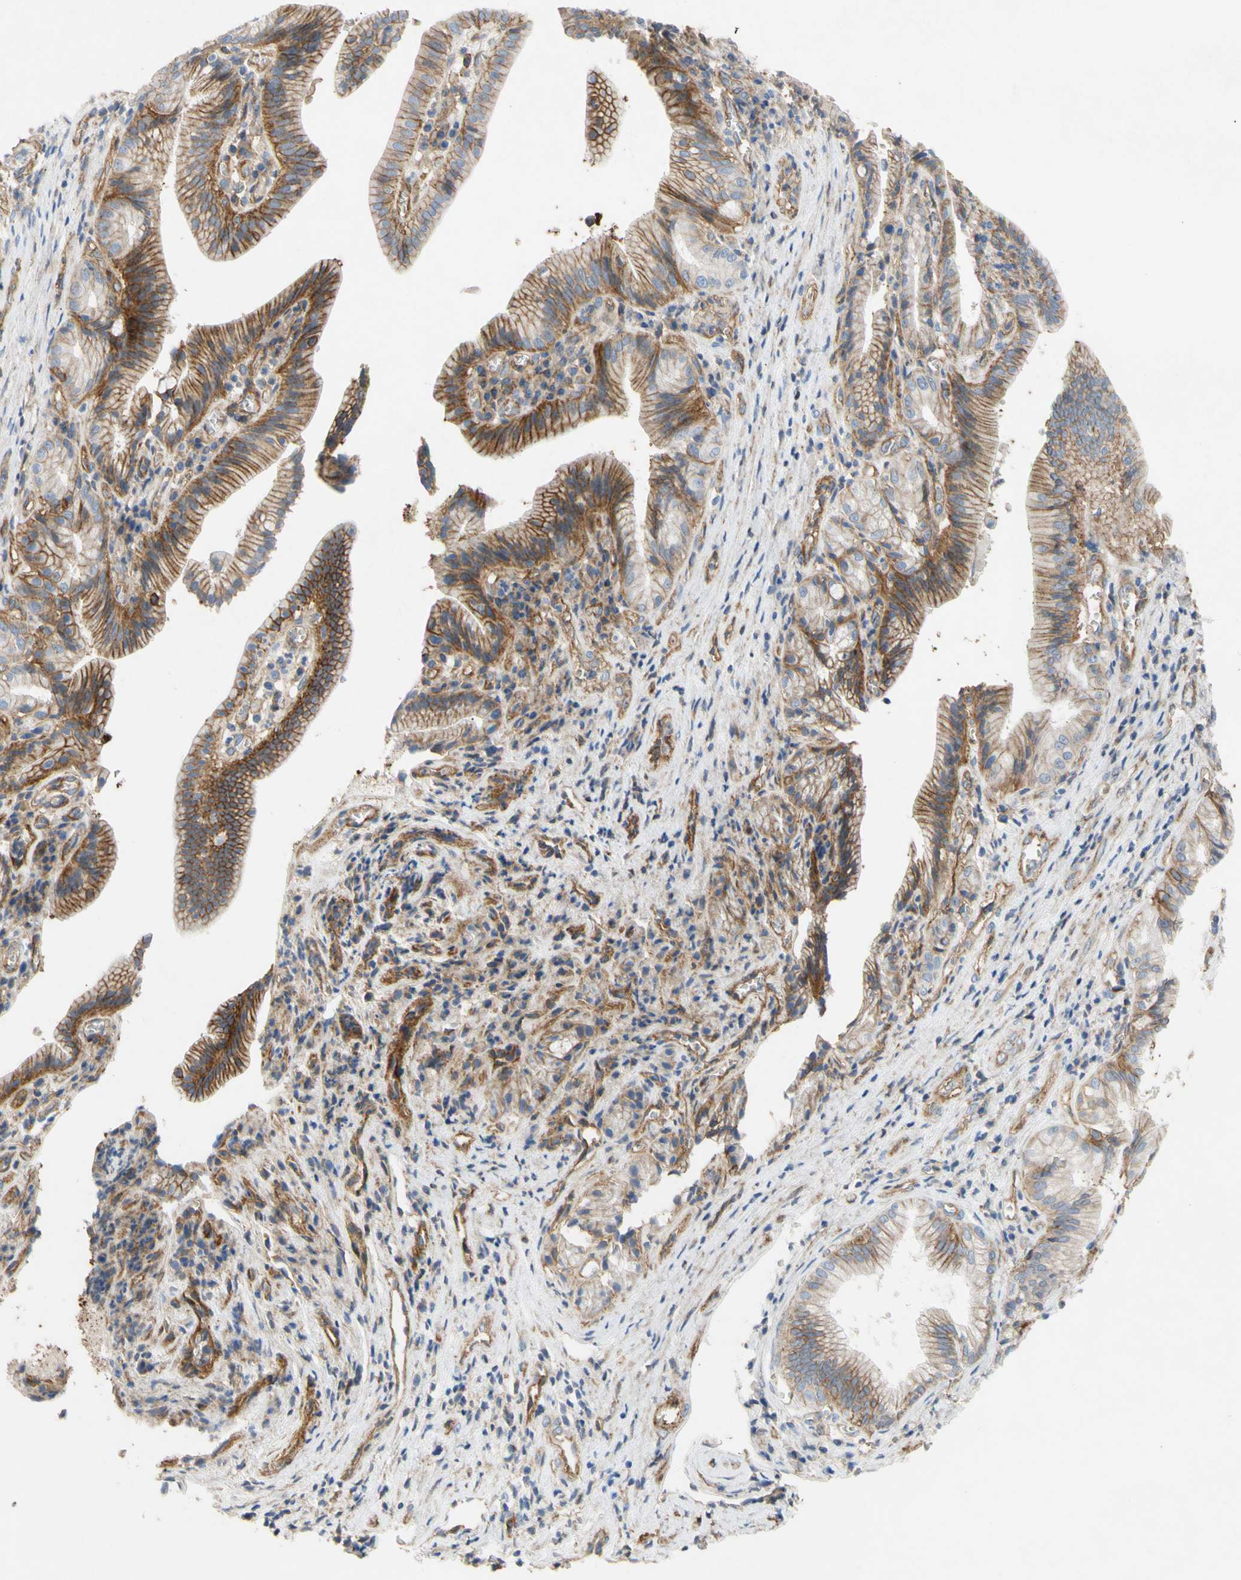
{"staining": {"intensity": "strong", "quantity": "25%-75%", "location": "cytoplasmic/membranous"}, "tissue": "pancreatic cancer", "cell_type": "Tumor cells", "image_type": "cancer", "snomed": [{"axis": "morphology", "description": "Adenocarcinoma, NOS"}, {"axis": "topography", "description": "Pancreas"}], "caption": "This is a micrograph of immunohistochemistry (IHC) staining of pancreatic cancer (adenocarcinoma), which shows strong positivity in the cytoplasmic/membranous of tumor cells.", "gene": "ATP2A3", "patient": {"sex": "female", "age": 75}}